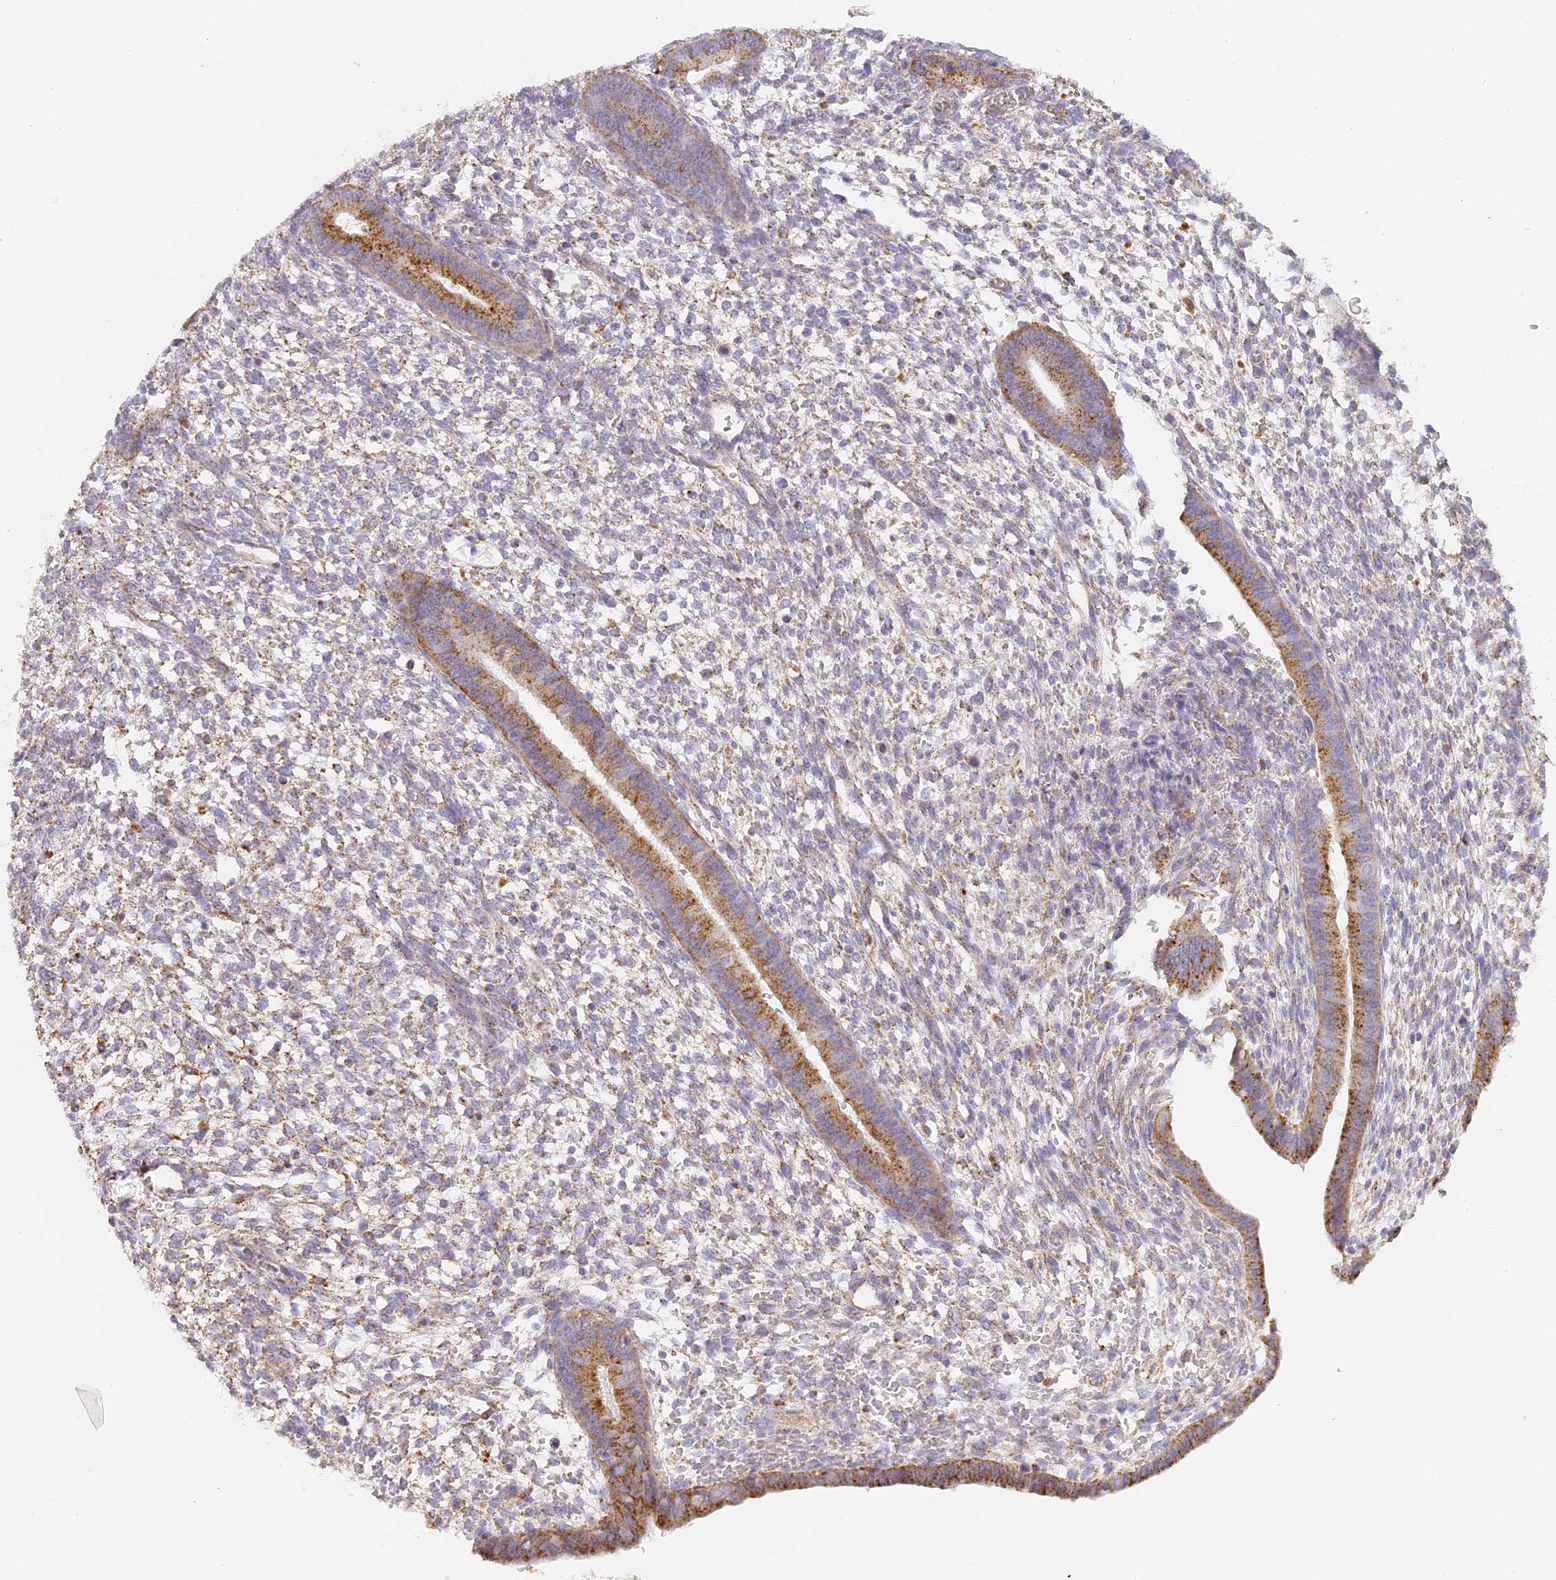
{"staining": {"intensity": "weak", "quantity": ">75%", "location": "cytoplasmic/membranous"}, "tissue": "endometrium", "cell_type": "Cells in endometrial stroma", "image_type": "normal", "snomed": [{"axis": "morphology", "description": "Normal tissue, NOS"}, {"axis": "topography", "description": "Endometrium"}], "caption": "Endometrium stained for a protein (brown) reveals weak cytoplasmic/membranous positive positivity in about >75% of cells in endometrial stroma.", "gene": "LAMP2", "patient": {"sex": "female", "age": 46}}